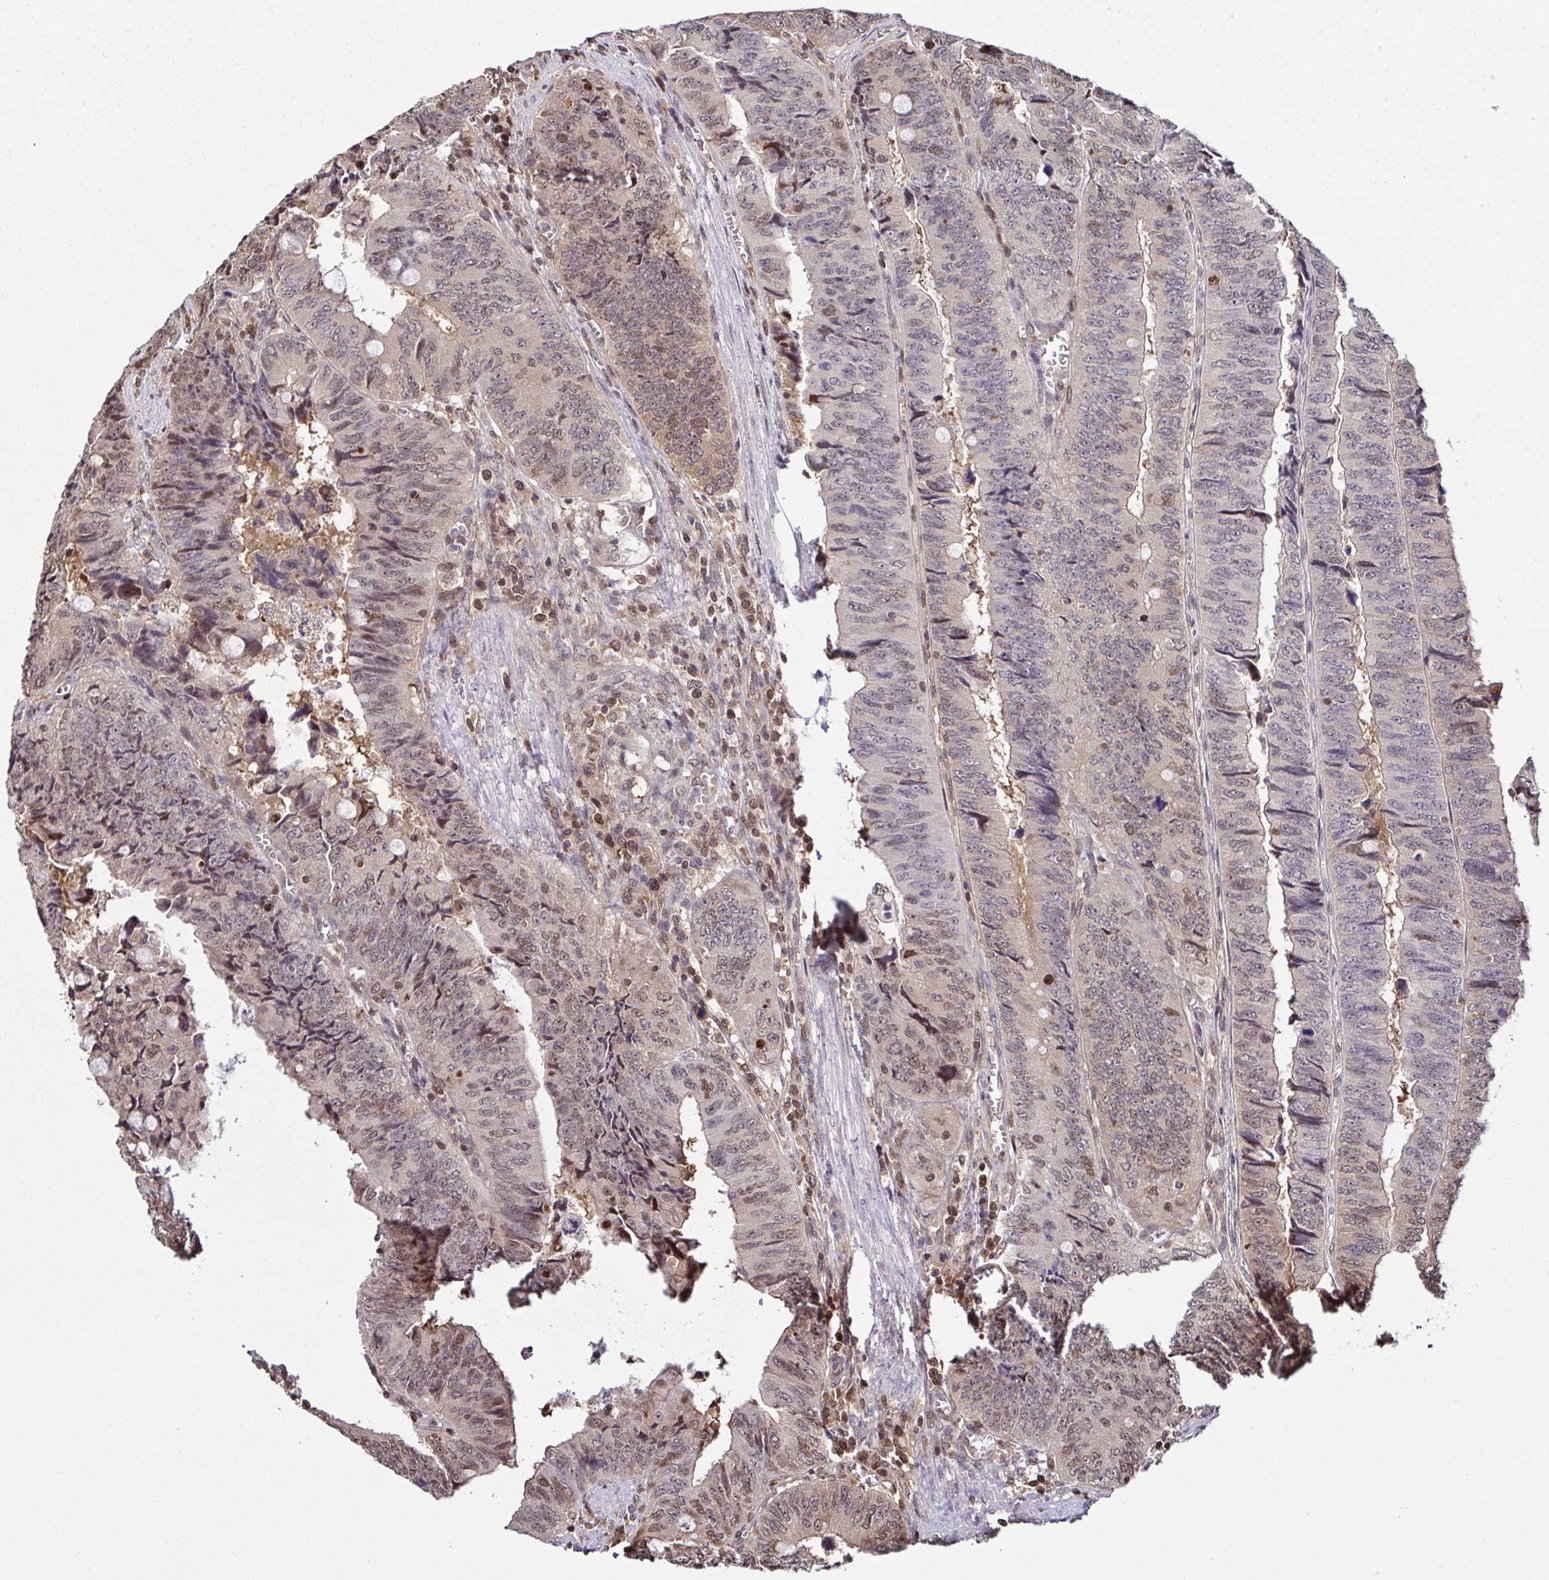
{"staining": {"intensity": "weak", "quantity": "25%-75%", "location": "cytoplasmic/membranous,nuclear"}, "tissue": "colorectal cancer", "cell_type": "Tumor cells", "image_type": "cancer", "snomed": [{"axis": "morphology", "description": "Adenocarcinoma, NOS"}, {"axis": "topography", "description": "Colon"}], "caption": "This histopathology image demonstrates adenocarcinoma (colorectal) stained with immunohistochemistry (IHC) to label a protein in brown. The cytoplasmic/membranous and nuclear of tumor cells show weak positivity for the protein. Nuclei are counter-stained blue.", "gene": "PSMB9", "patient": {"sex": "female", "age": 84}}